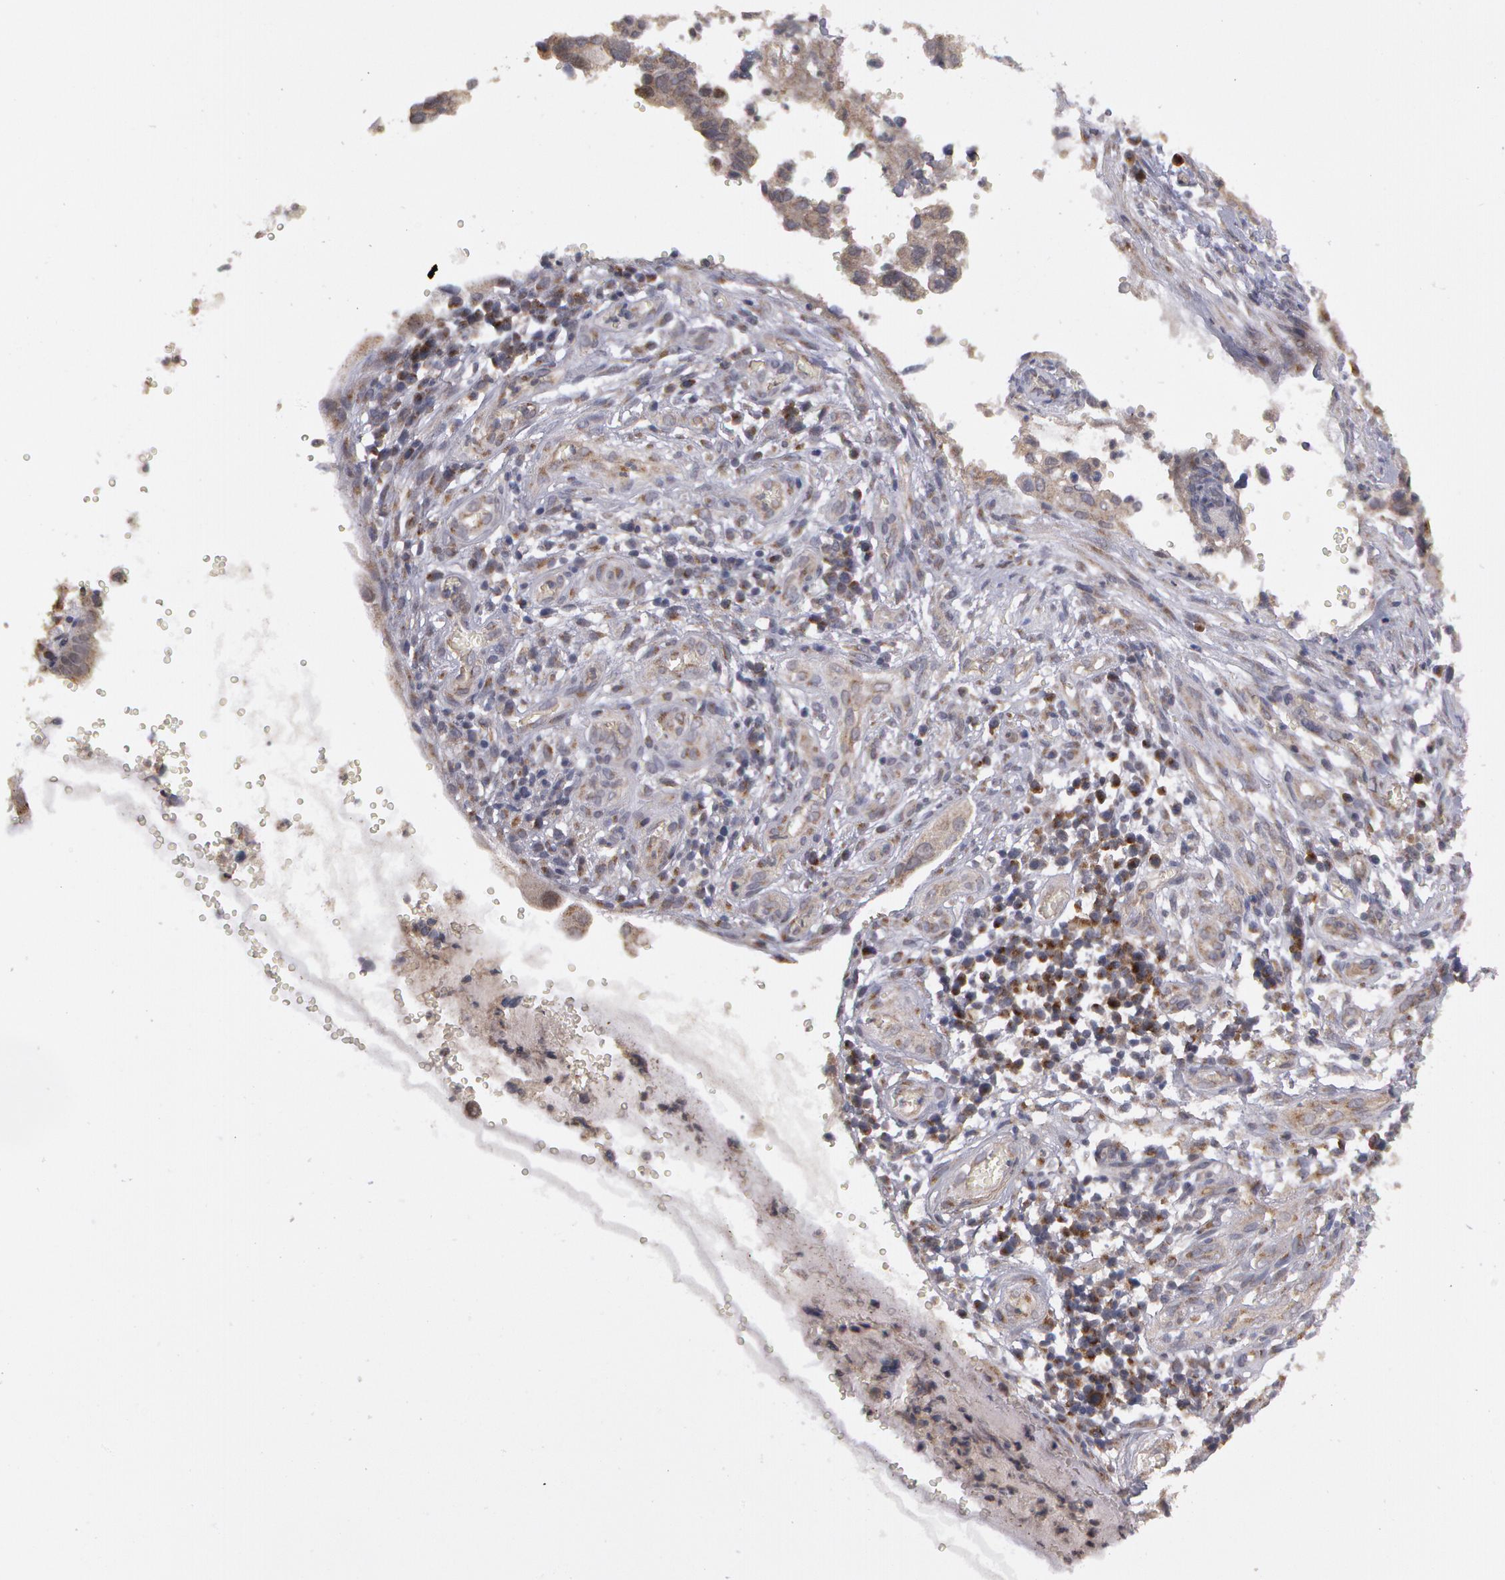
{"staining": {"intensity": "negative", "quantity": "none", "location": "none"}, "tissue": "cervical cancer", "cell_type": "Tumor cells", "image_type": "cancer", "snomed": [{"axis": "morphology", "description": "Normal tissue, NOS"}, {"axis": "morphology", "description": "Squamous cell carcinoma, NOS"}, {"axis": "topography", "description": "Cervix"}], "caption": "Immunohistochemistry (IHC) of cervical squamous cell carcinoma reveals no staining in tumor cells.", "gene": "STX5", "patient": {"sex": "female", "age": 45}}